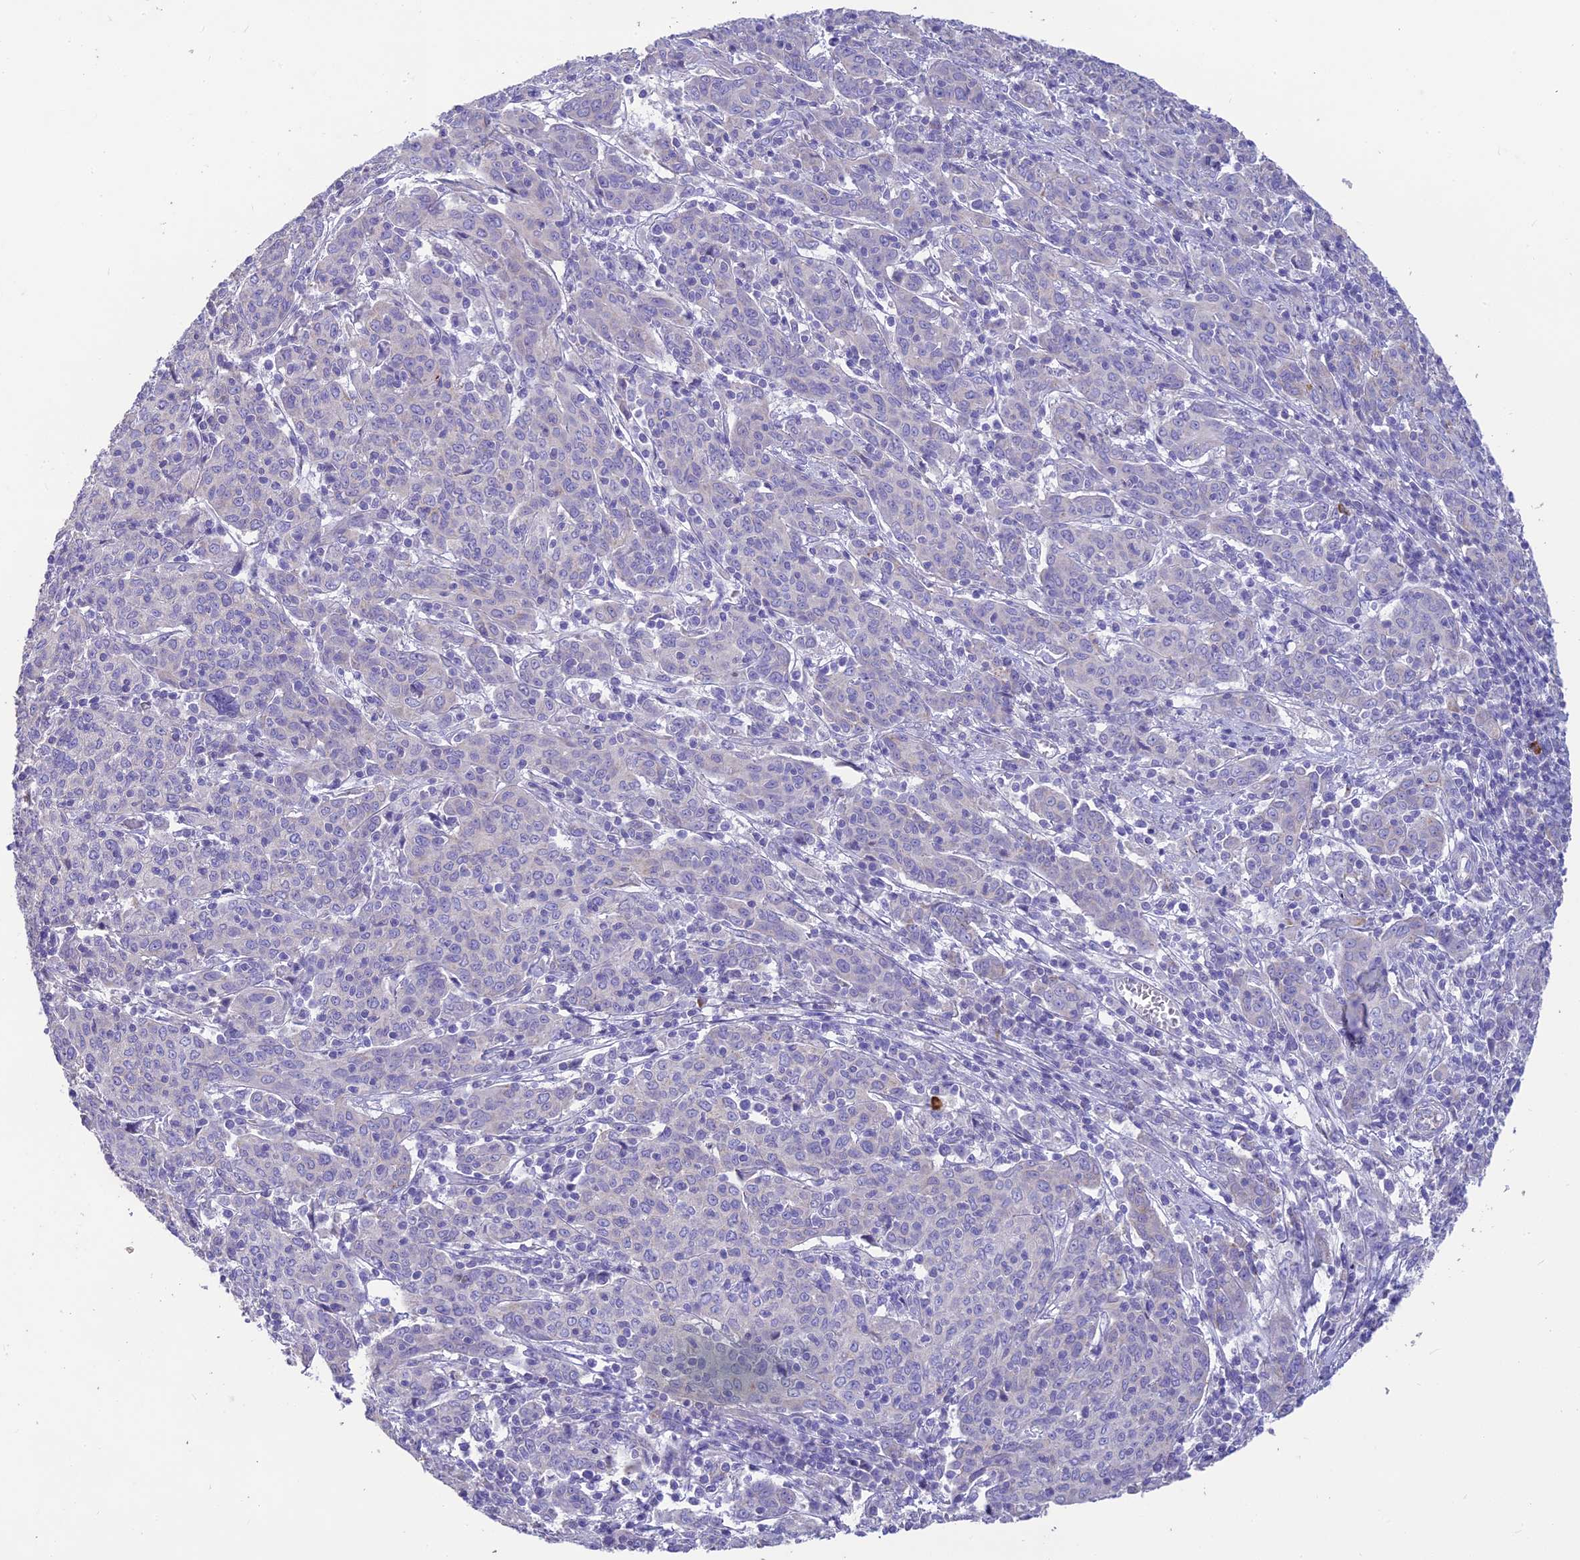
{"staining": {"intensity": "negative", "quantity": "none", "location": "none"}, "tissue": "cervical cancer", "cell_type": "Tumor cells", "image_type": "cancer", "snomed": [{"axis": "morphology", "description": "Squamous cell carcinoma, NOS"}, {"axis": "topography", "description": "Cervix"}], "caption": "Immunohistochemistry (IHC) of human cervical squamous cell carcinoma demonstrates no positivity in tumor cells.", "gene": "HSD17B2", "patient": {"sex": "female", "age": 67}}